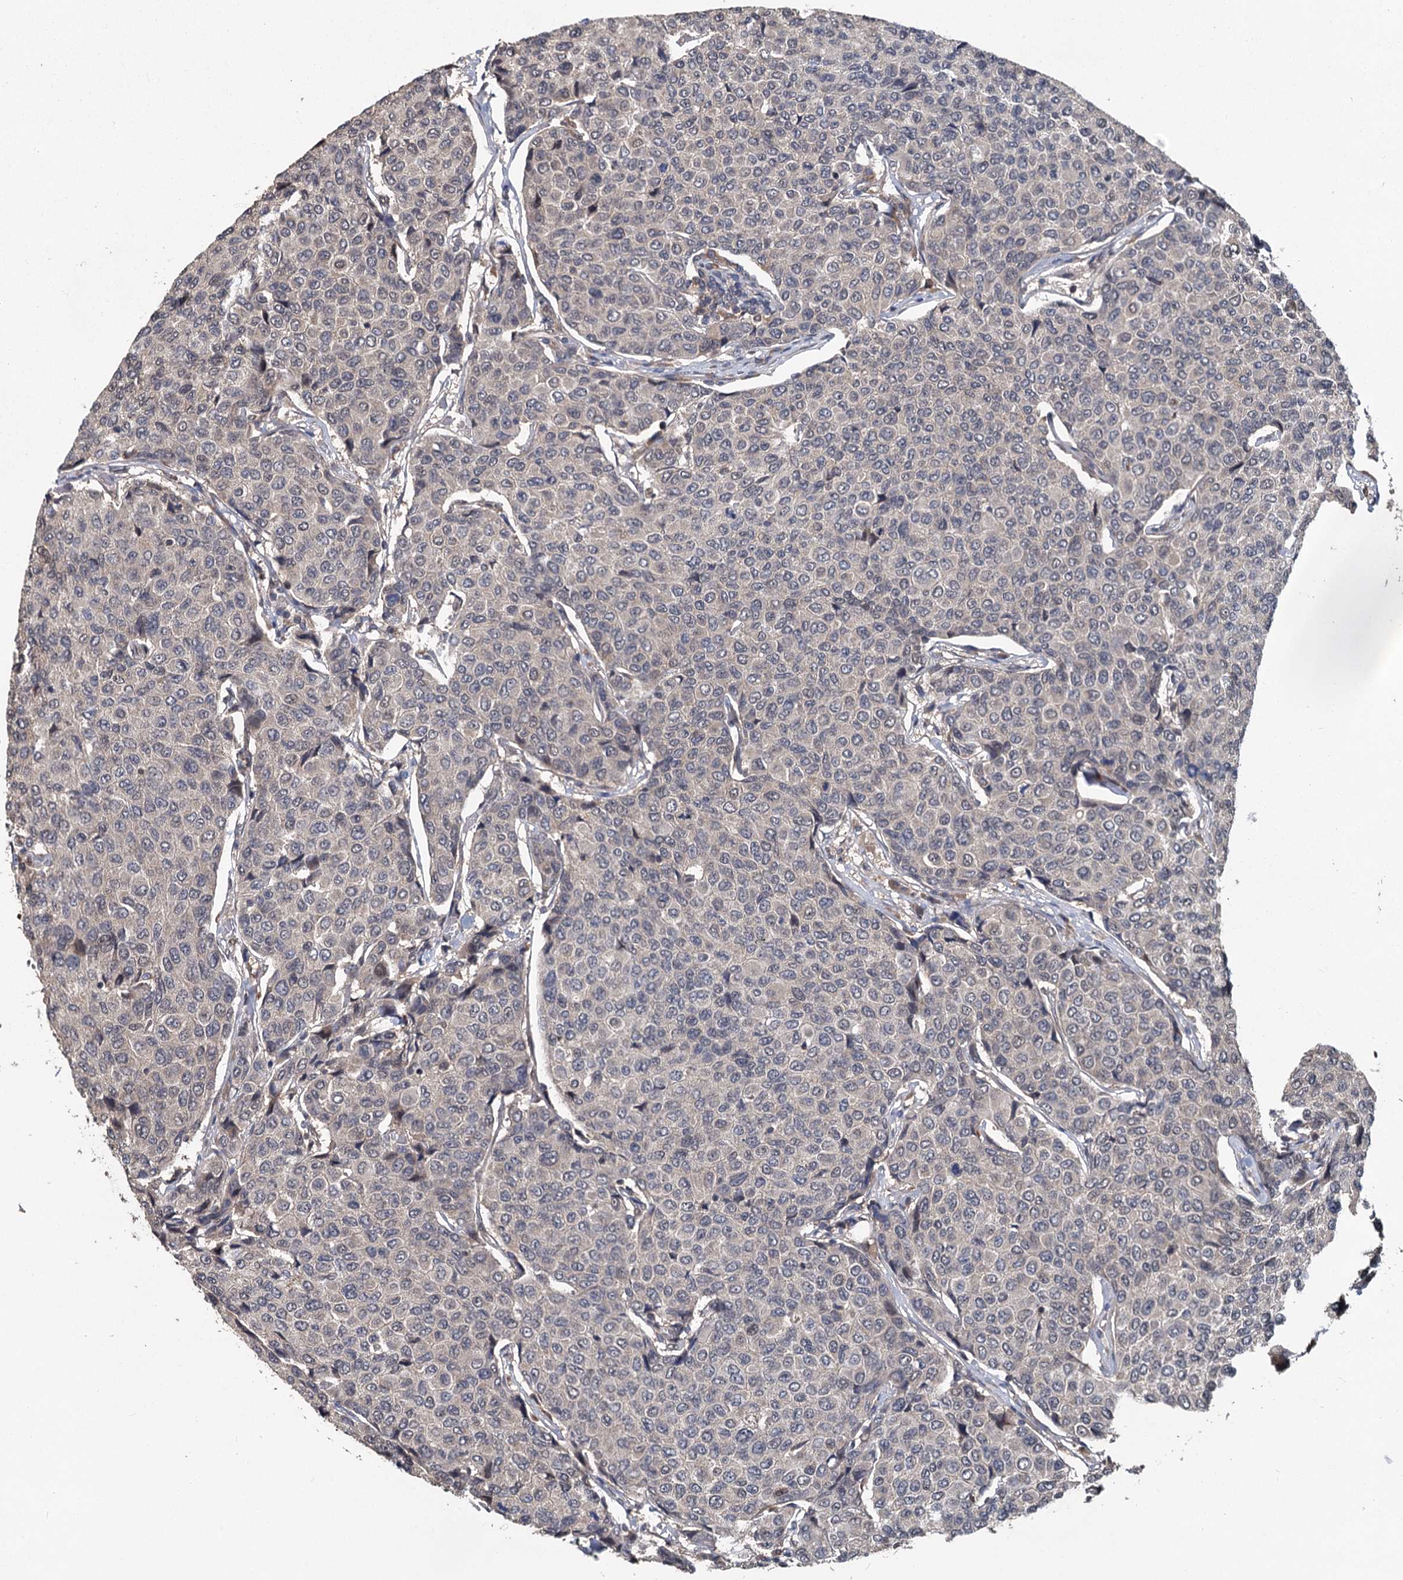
{"staining": {"intensity": "negative", "quantity": "none", "location": "none"}, "tissue": "breast cancer", "cell_type": "Tumor cells", "image_type": "cancer", "snomed": [{"axis": "morphology", "description": "Duct carcinoma"}, {"axis": "topography", "description": "Breast"}], "caption": "IHC micrograph of human breast cancer stained for a protein (brown), which displays no expression in tumor cells. The staining is performed using DAB (3,3'-diaminobenzidine) brown chromogen with nuclei counter-stained in using hematoxylin.", "gene": "MYG1", "patient": {"sex": "female", "age": 55}}